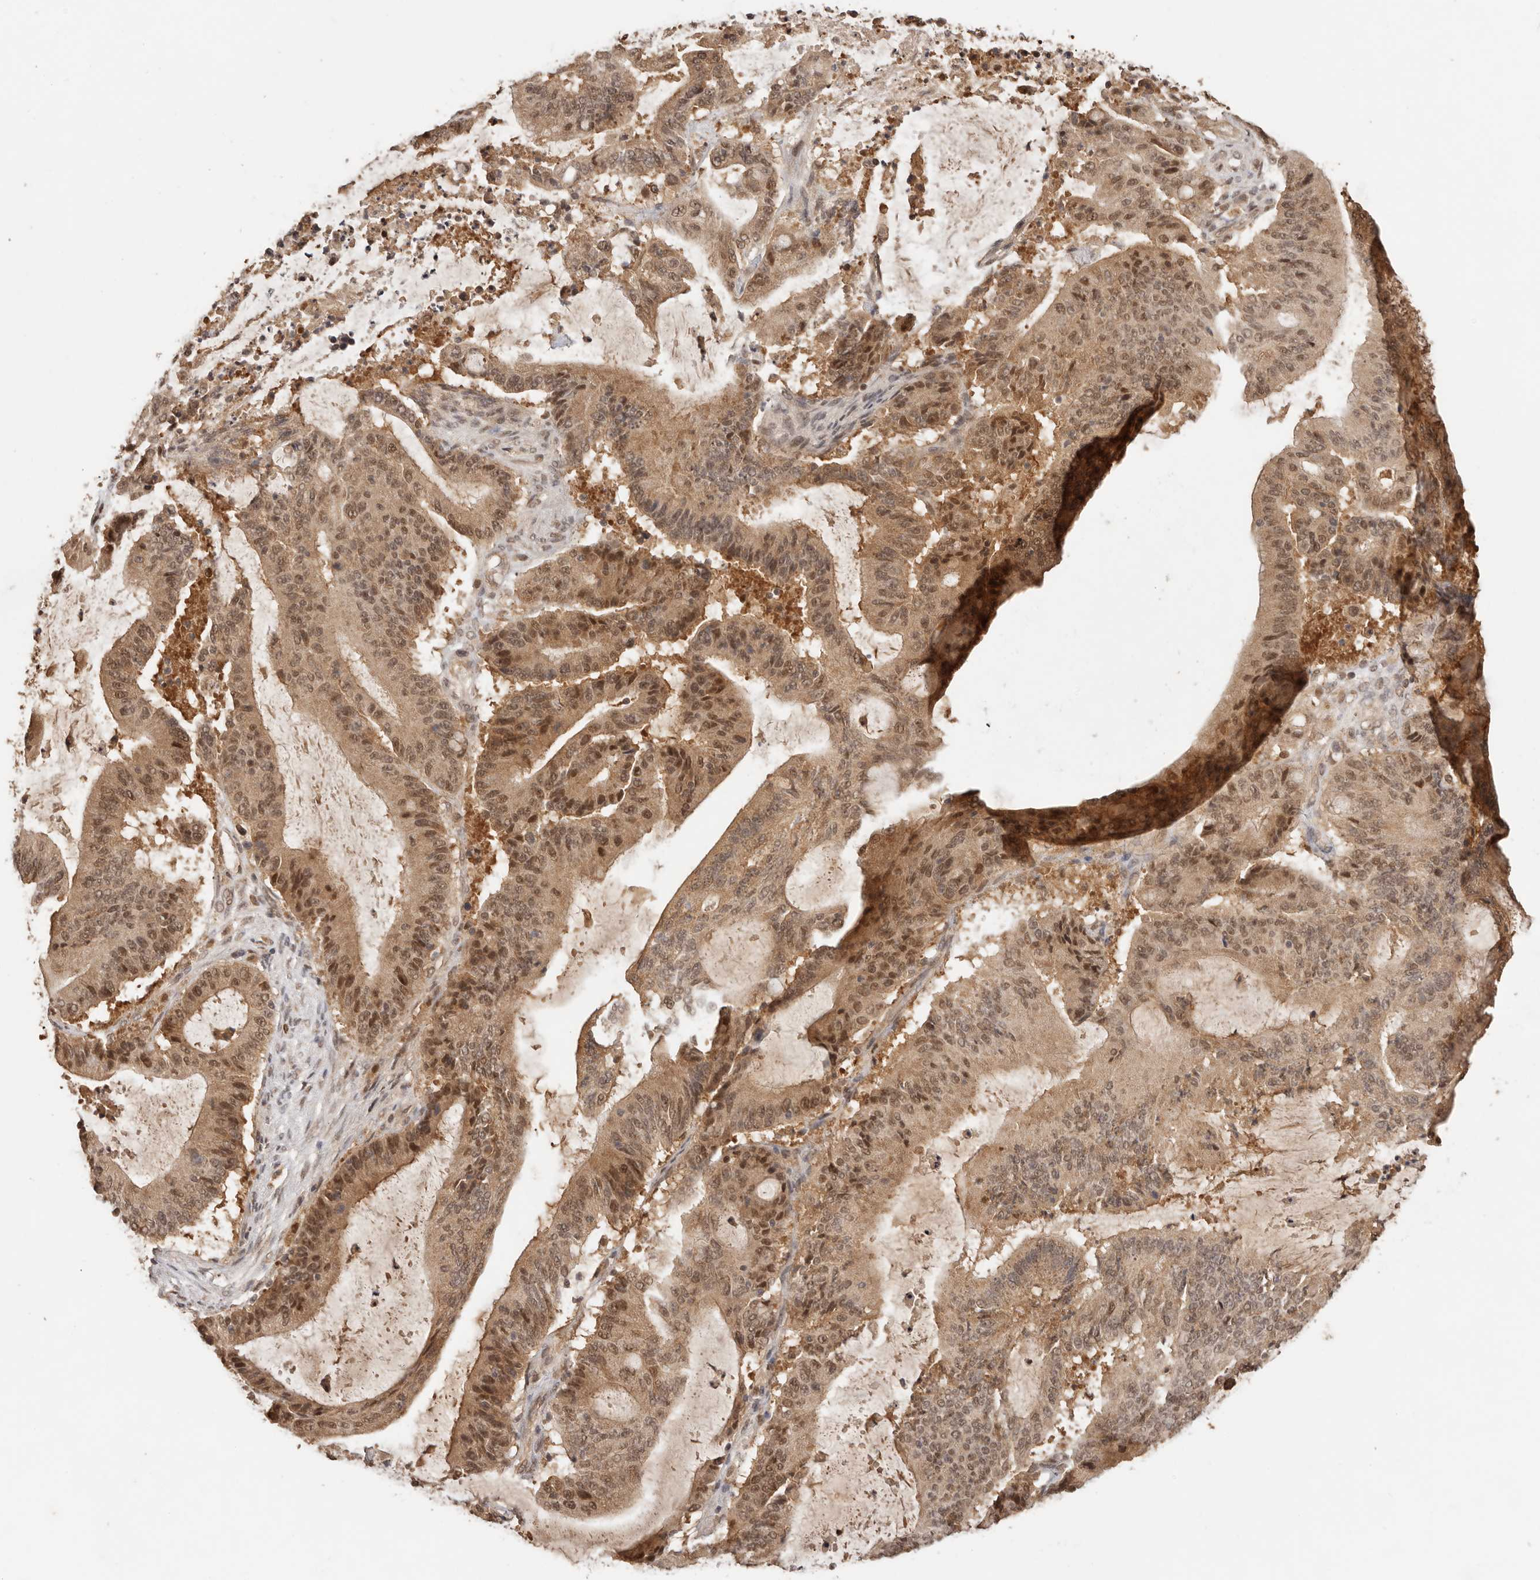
{"staining": {"intensity": "moderate", "quantity": ">75%", "location": "cytoplasmic/membranous,nuclear"}, "tissue": "liver cancer", "cell_type": "Tumor cells", "image_type": "cancer", "snomed": [{"axis": "morphology", "description": "Normal tissue, NOS"}, {"axis": "morphology", "description": "Cholangiocarcinoma"}, {"axis": "topography", "description": "Liver"}, {"axis": "topography", "description": "Peripheral nerve tissue"}], "caption": "A medium amount of moderate cytoplasmic/membranous and nuclear positivity is appreciated in approximately >75% of tumor cells in cholangiocarcinoma (liver) tissue.", "gene": "PSMA5", "patient": {"sex": "female", "age": 73}}